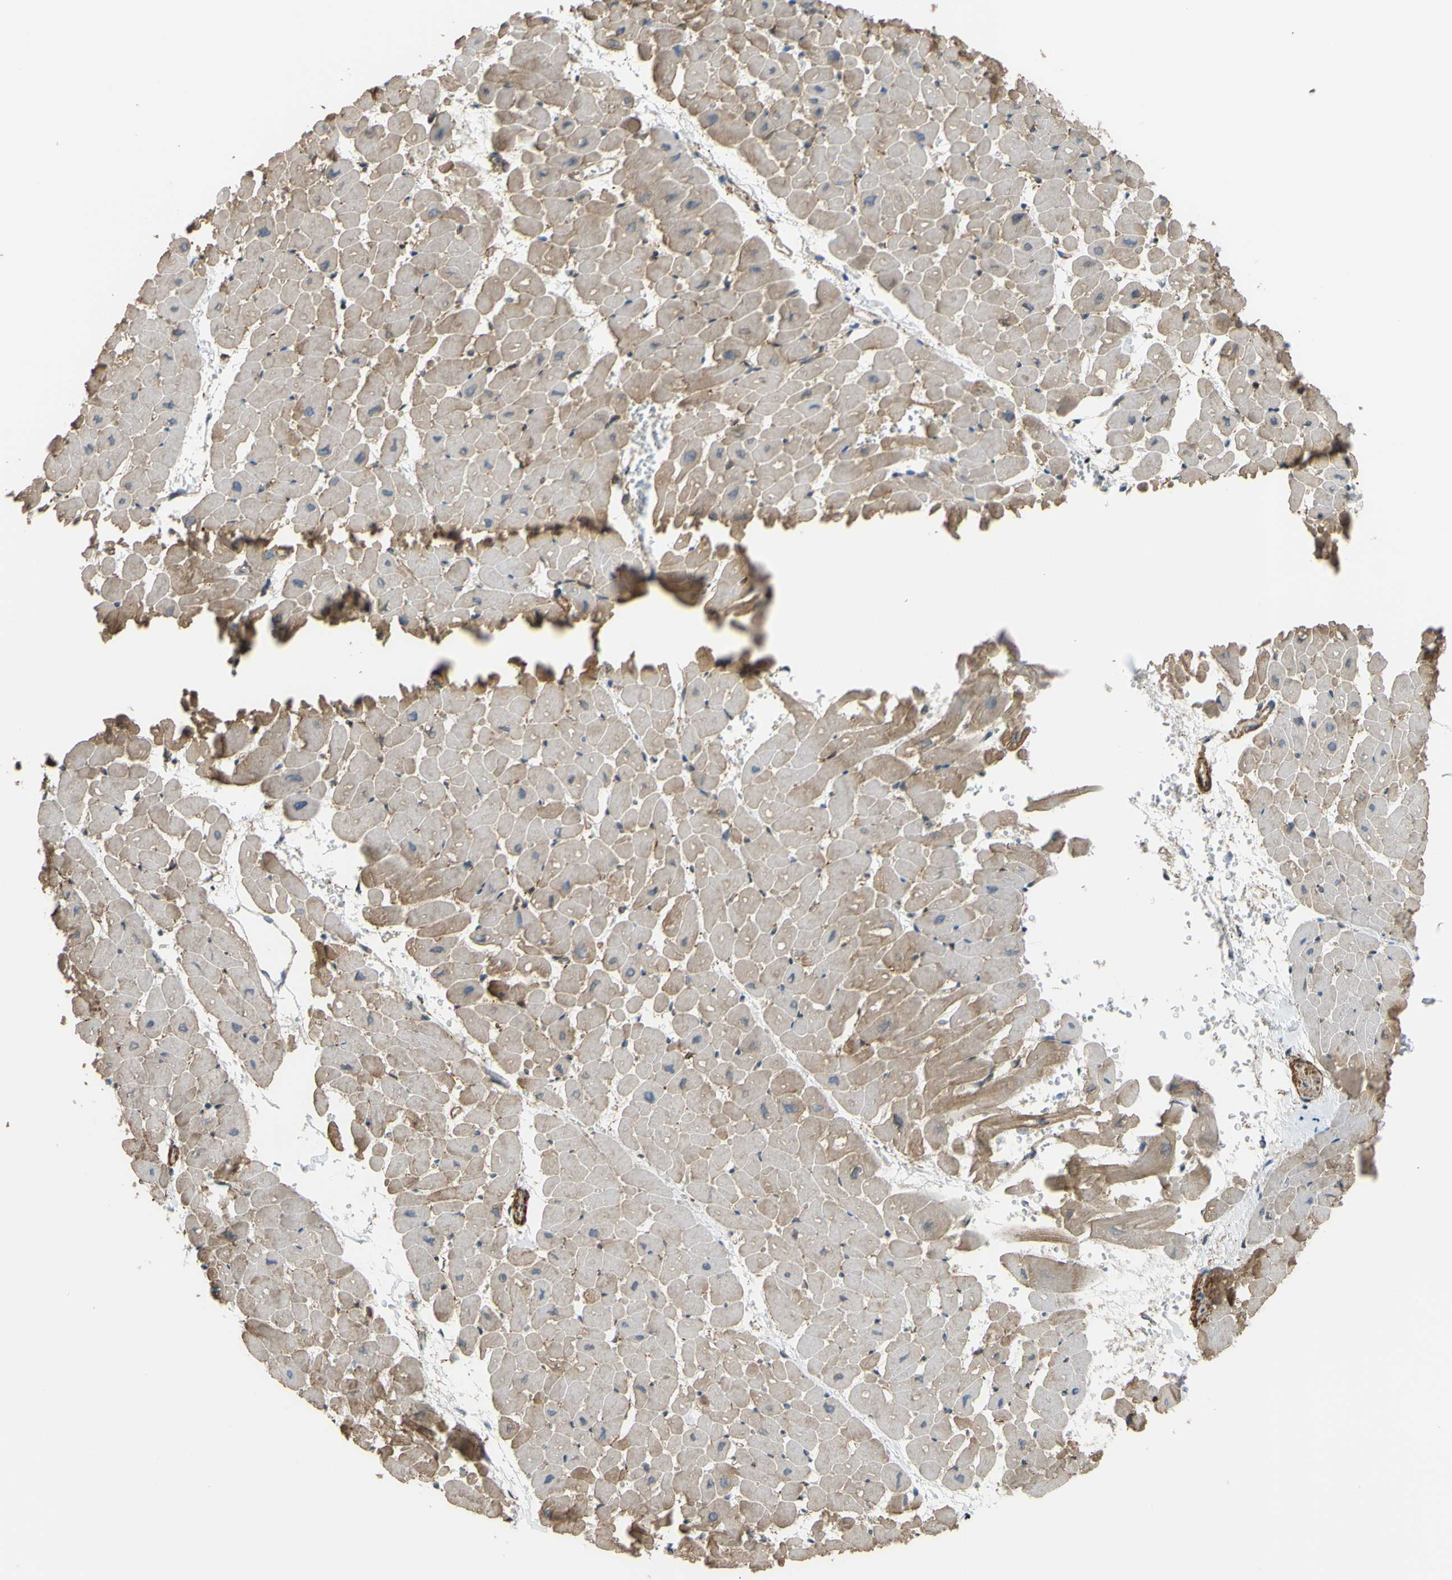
{"staining": {"intensity": "moderate", "quantity": "25%-75%", "location": "cytoplasmic/membranous"}, "tissue": "heart muscle", "cell_type": "Cardiomyocytes", "image_type": "normal", "snomed": [{"axis": "morphology", "description": "Normal tissue, NOS"}, {"axis": "topography", "description": "Heart"}], "caption": "Cardiomyocytes display medium levels of moderate cytoplasmic/membranous staining in about 25%-75% of cells in benign heart muscle.", "gene": "ADD3", "patient": {"sex": "male", "age": 45}}